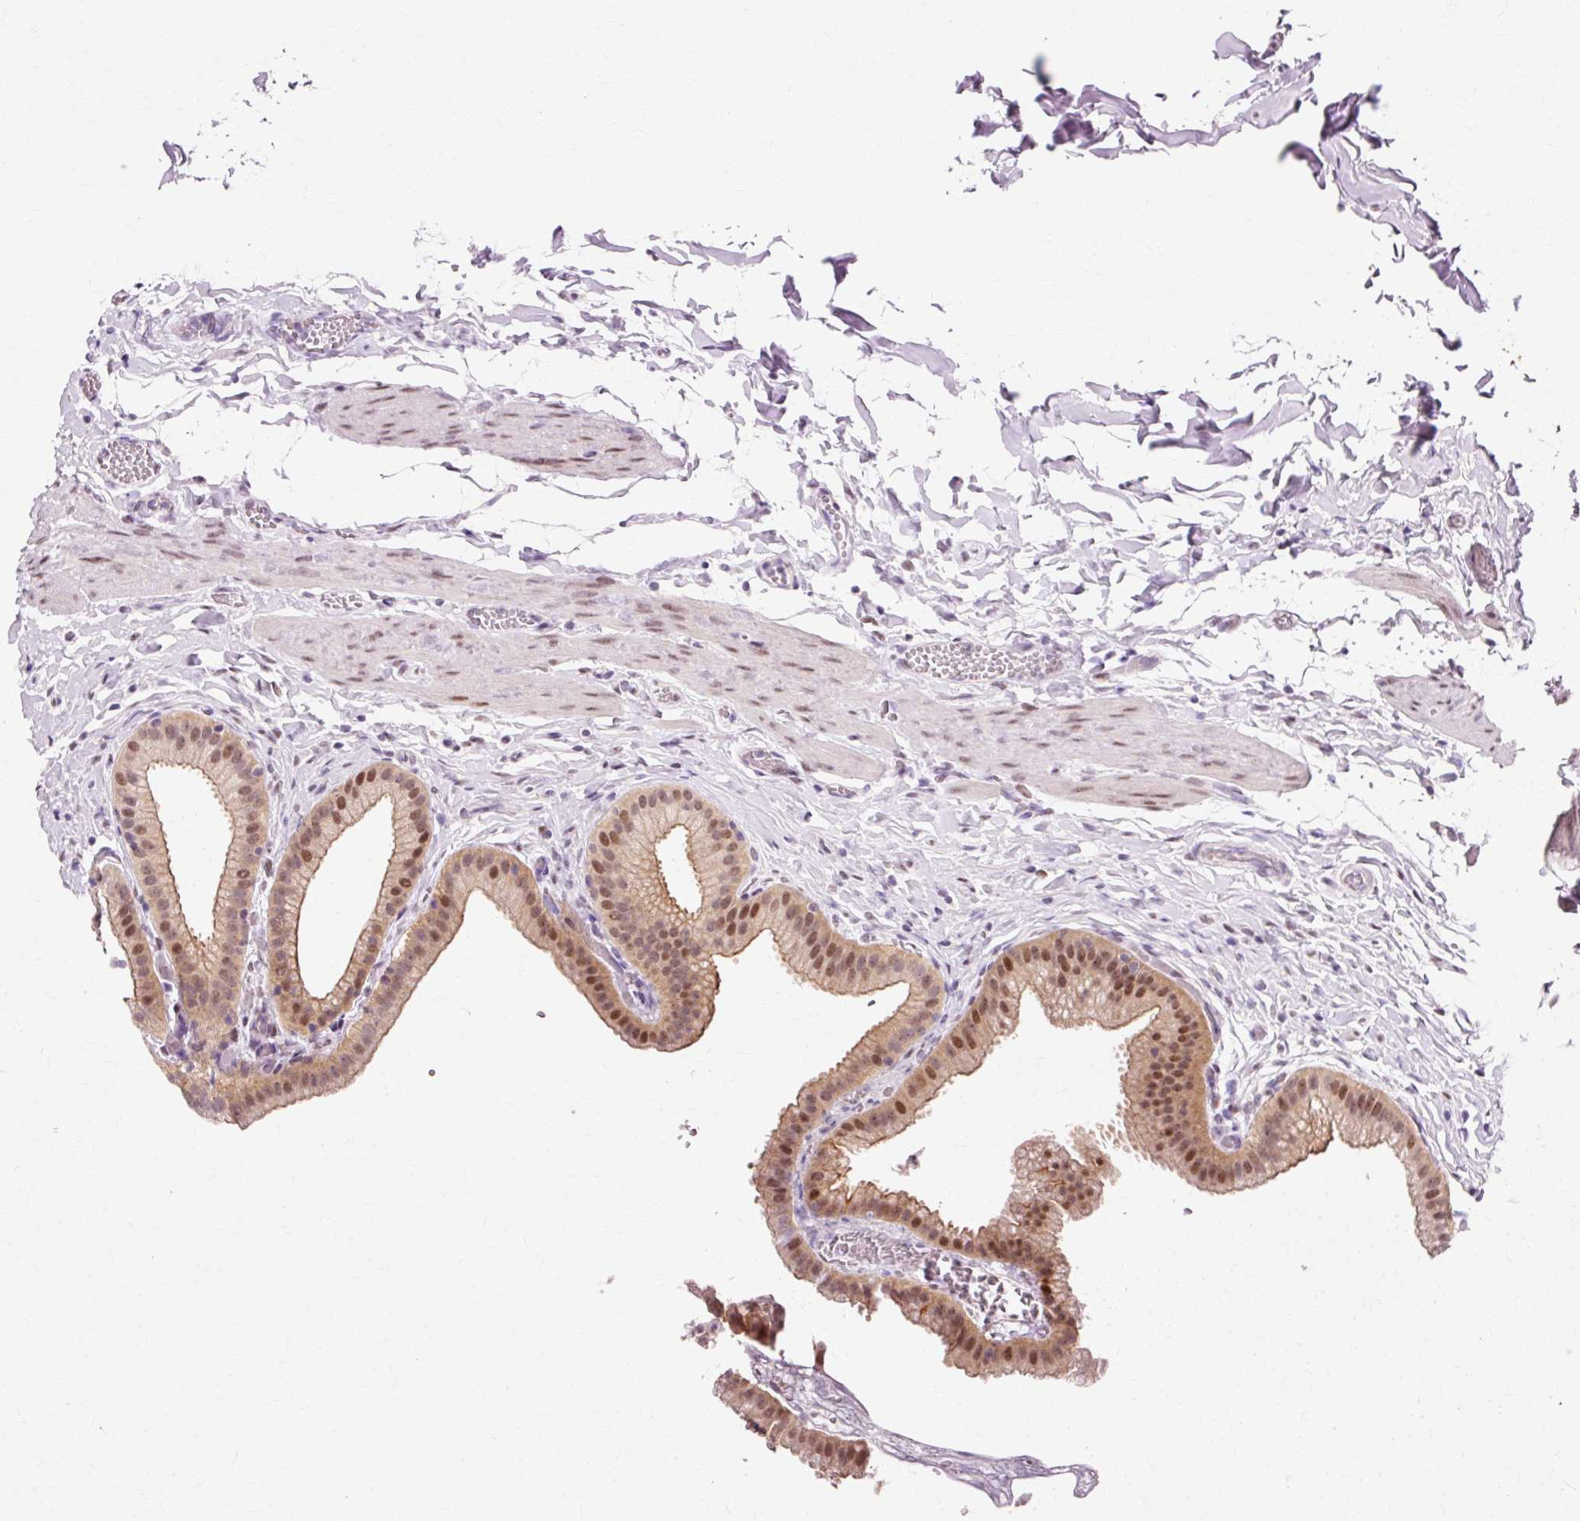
{"staining": {"intensity": "moderate", "quantity": ">75%", "location": "cytoplasmic/membranous,nuclear"}, "tissue": "gallbladder", "cell_type": "Glandular cells", "image_type": "normal", "snomed": [{"axis": "morphology", "description": "Normal tissue, NOS"}, {"axis": "topography", "description": "Gallbladder"}], "caption": "Approximately >75% of glandular cells in normal human gallbladder display moderate cytoplasmic/membranous,nuclear protein positivity as visualized by brown immunohistochemical staining.", "gene": "MACROD2", "patient": {"sex": "female", "age": 63}}